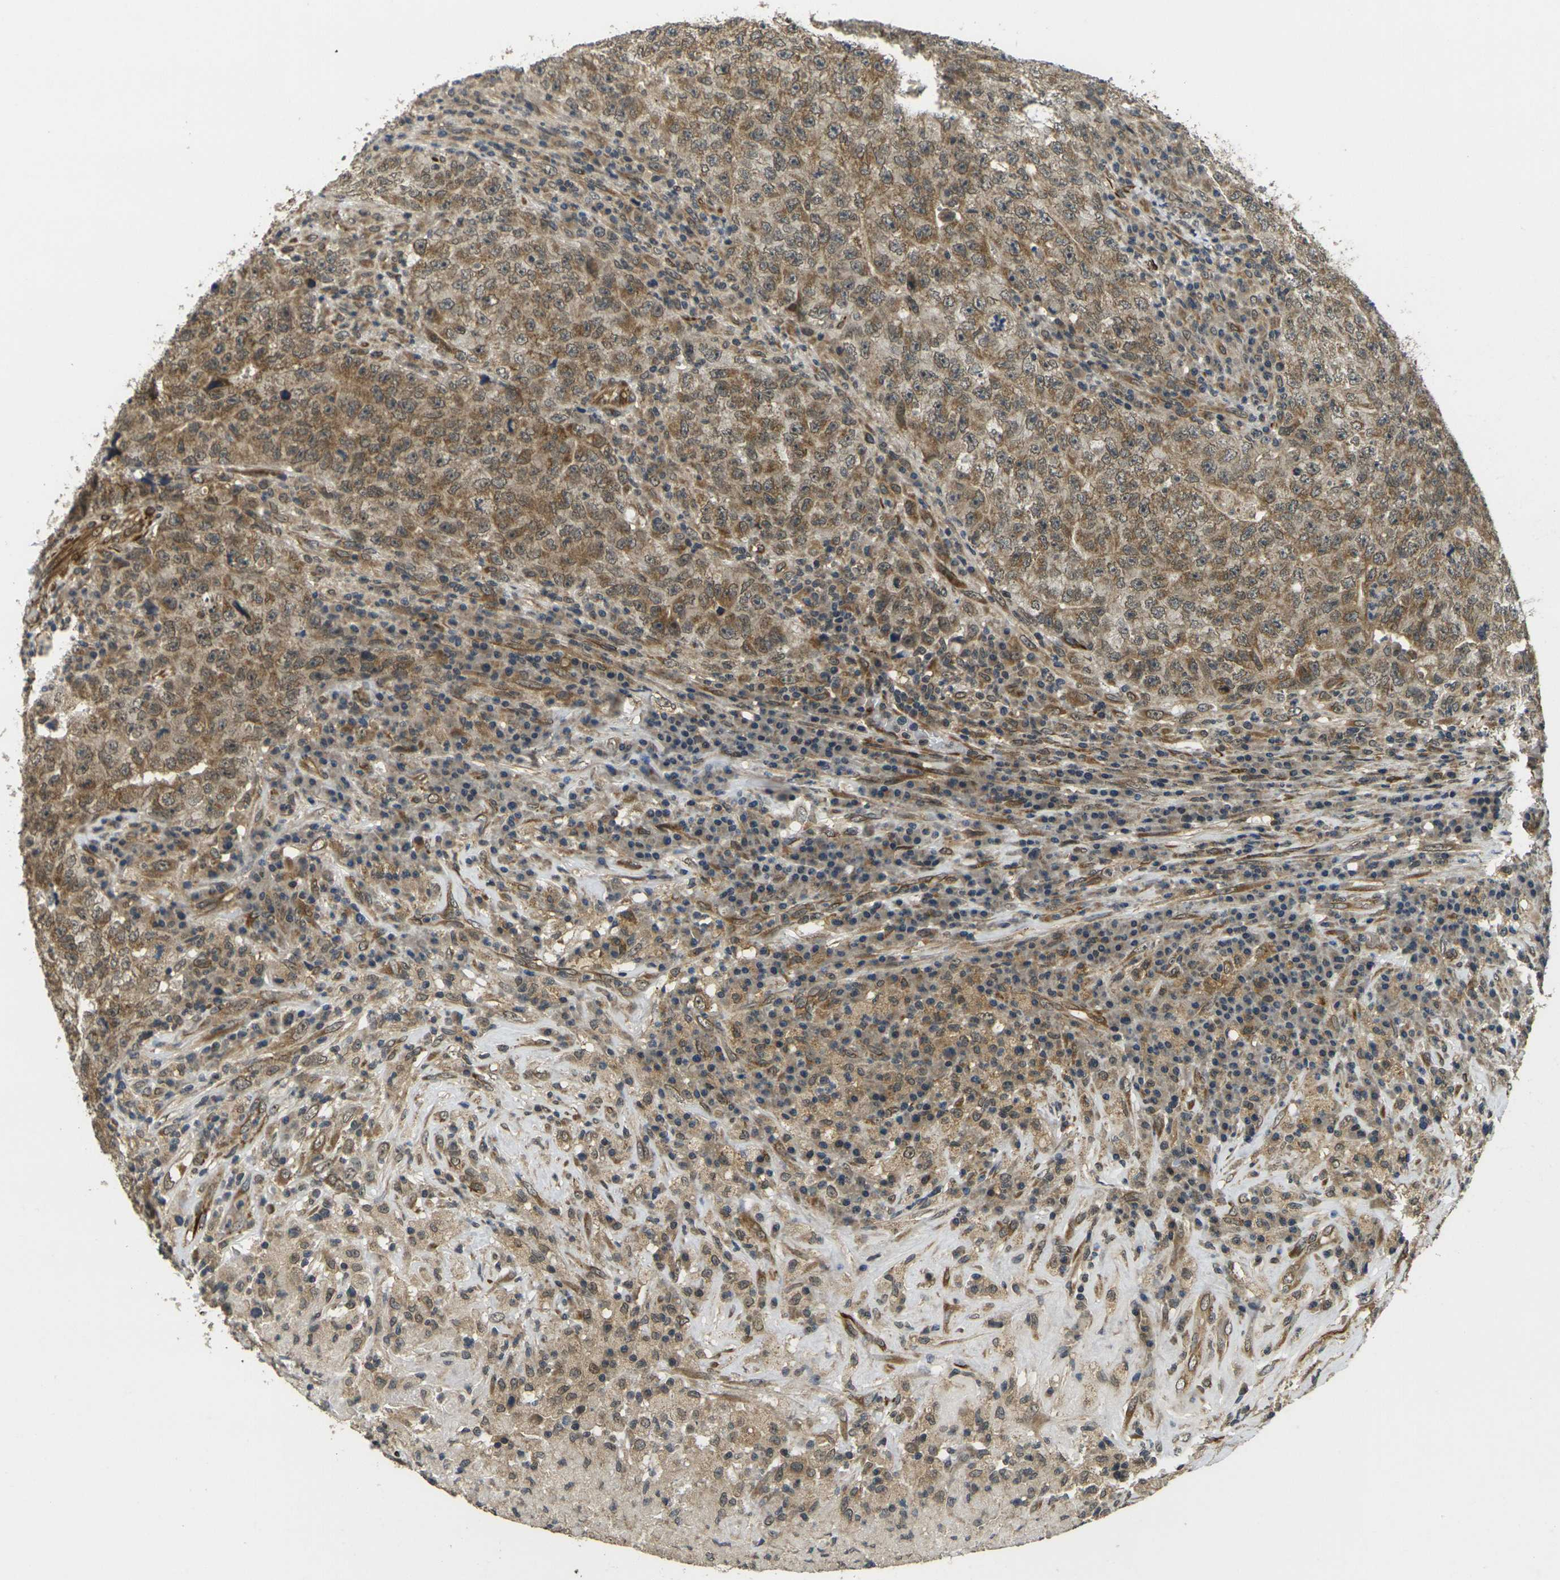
{"staining": {"intensity": "moderate", "quantity": ">75%", "location": "cytoplasmic/membranous"}, "tissue": "testis cancer", "cell_type": "Tumor cells", "image_type": "cancer", "snomed": [{"axis": "morphology", "description": "Necrosis, NOS"}, {"axis": "morphology", "description": "Carcinoma, Embryonal, NOS"}, {"axis": "topography", "description": "Testis"}], "caption": "The histopathology image demonstrates staining of testis embryonal carcinoma, revealing moderate cytoplasmic/membranous protein staining (brown color) within tumor cells.", "gene": "FUT11", "patient": {"sex": "male", "age": 19}}